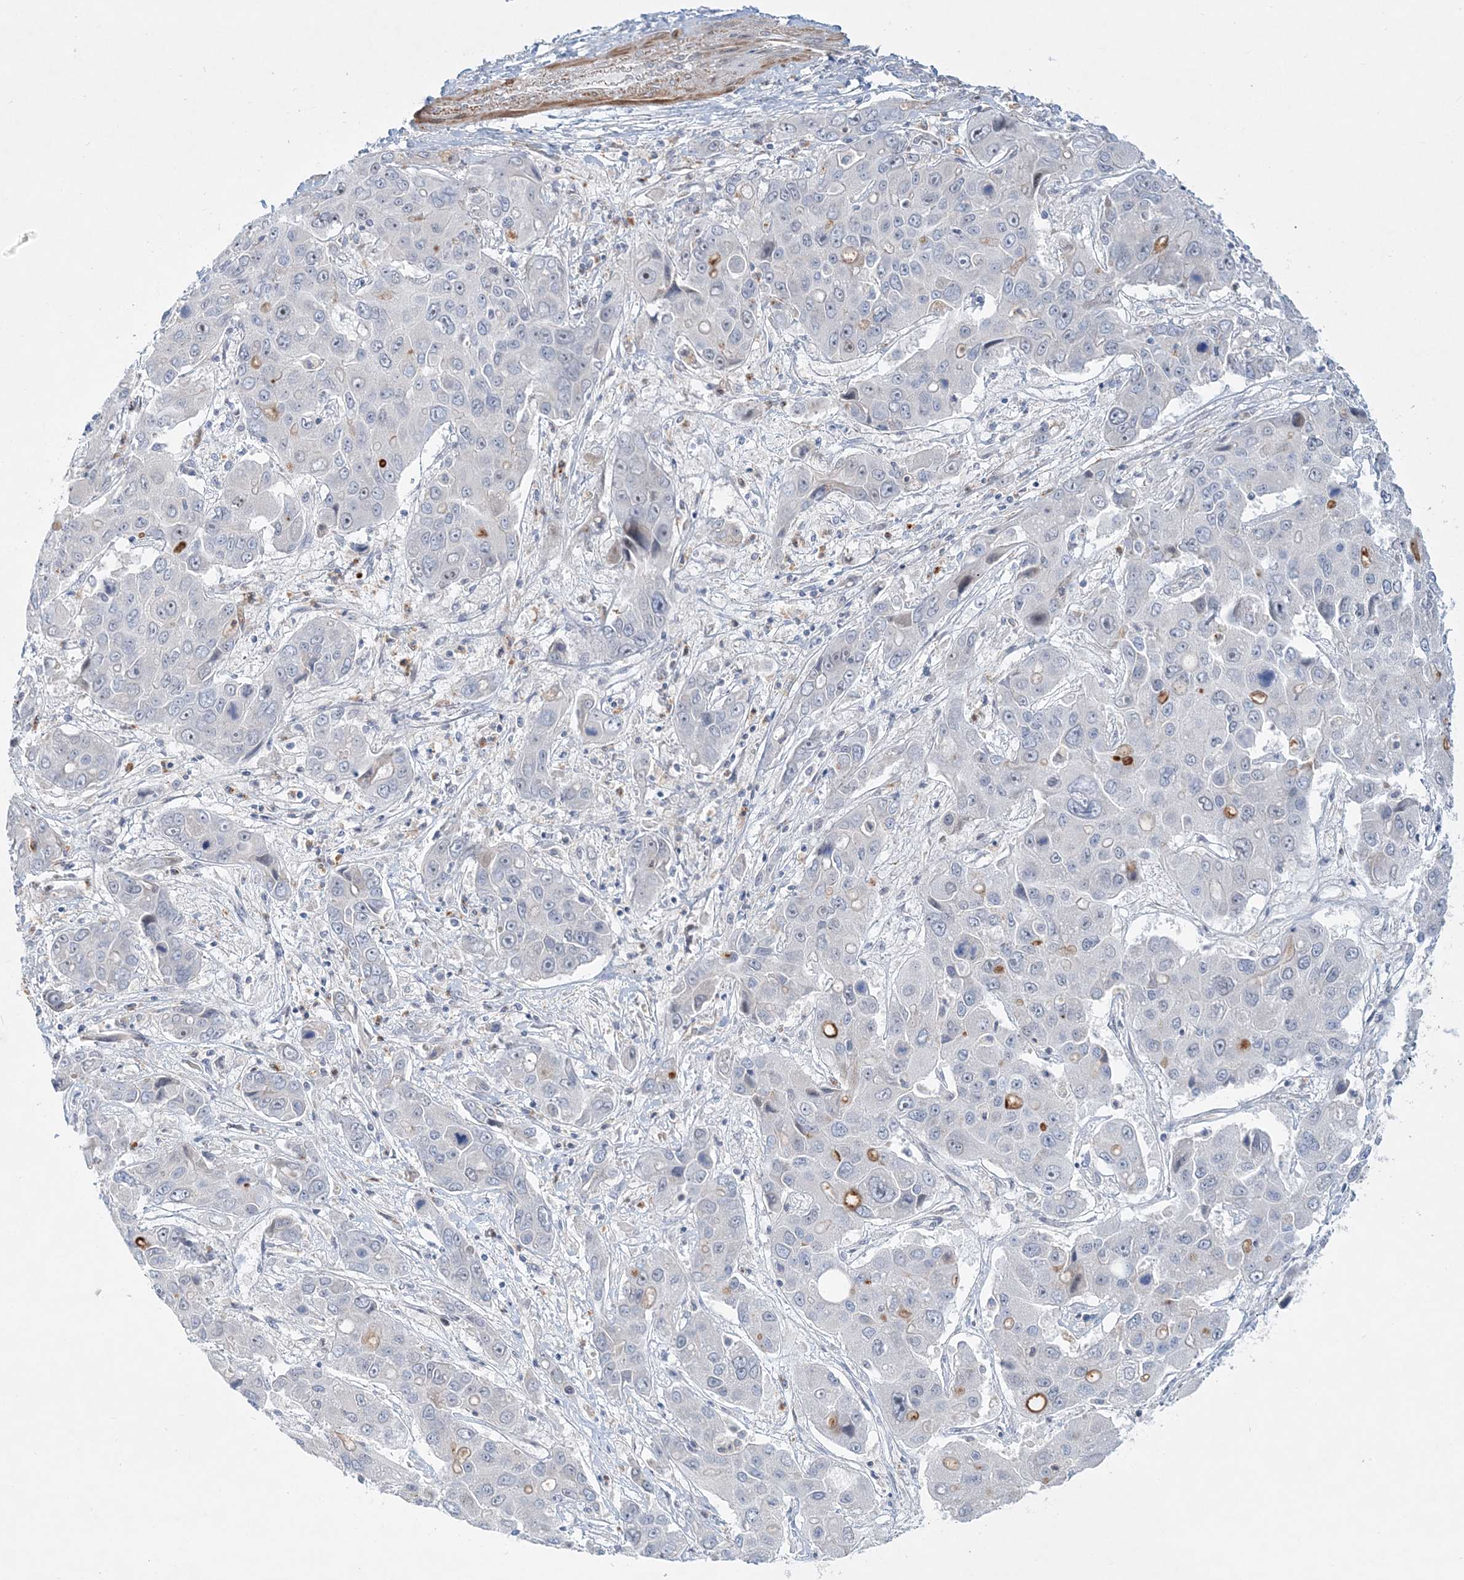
{"staining": {"intensity": "negative", "quantity": "none", "location": "none"}, "tissue": "liver cancer", "cell_type": "Tumor cells", "image_type": "cancer", "snomed": [{"axis": "morphology", "description": "Cholangiocarcinoma"}, {"axis": "topography", "description": "Liver"}], "caption": "This is a histopathology image of immunohistochemistry staining of liver cholangiocarcinoma, which shows no expression in tumor cells.", "gene": "DNAH5", "patient": {"sex": "male", "age": 67}}